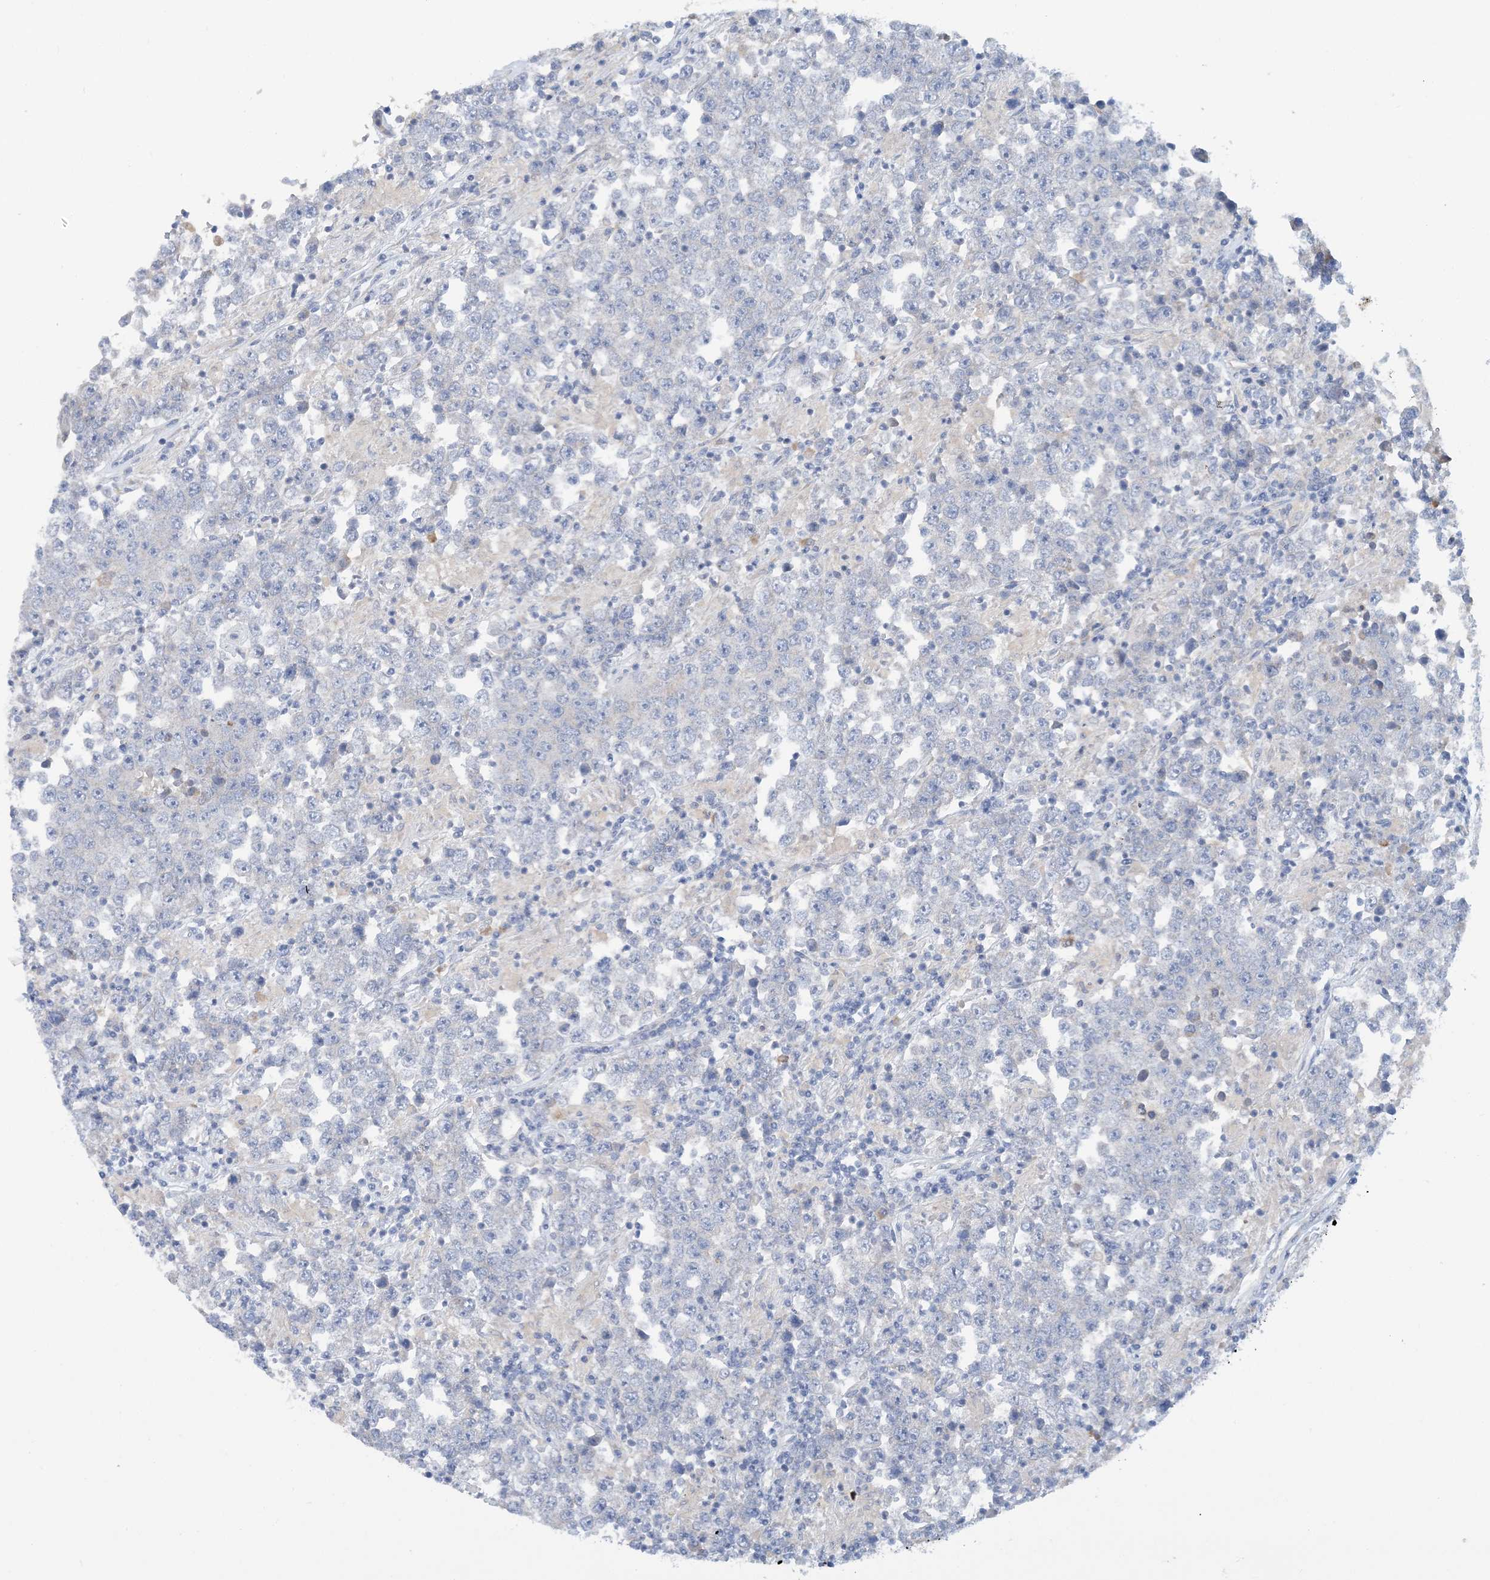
{"staining": {"intensity": "negative", "quantity": "none", "location": "none"}, "tissue": "testis cancer", "cell_type": "Tumor cells", "image_type": "cancer", "snomed": [{"axis": "morphology", "description": "Normal tissue, NOS"}, {"axis": "morphology", "description": "Urothelial carcinoma, High grade"}, {"axis": "morphology", "description": "Seminoma, NOS"}, {"axis": "morphology", "description": "Carcinoma, Embryonal, NOS"}, {"axis": "topography", "description": "Urinary bladder"}, {"axis": "topography", "description": "Testis"}], "caption": "Immunohistochemistry photomicrograph of neoplastic tissue: testis cancer stained with DAB reveals no significant protein staining in tumor cells.", "gene": "ZCCHC18", "patient": {"sex": "male", "age": 41}}